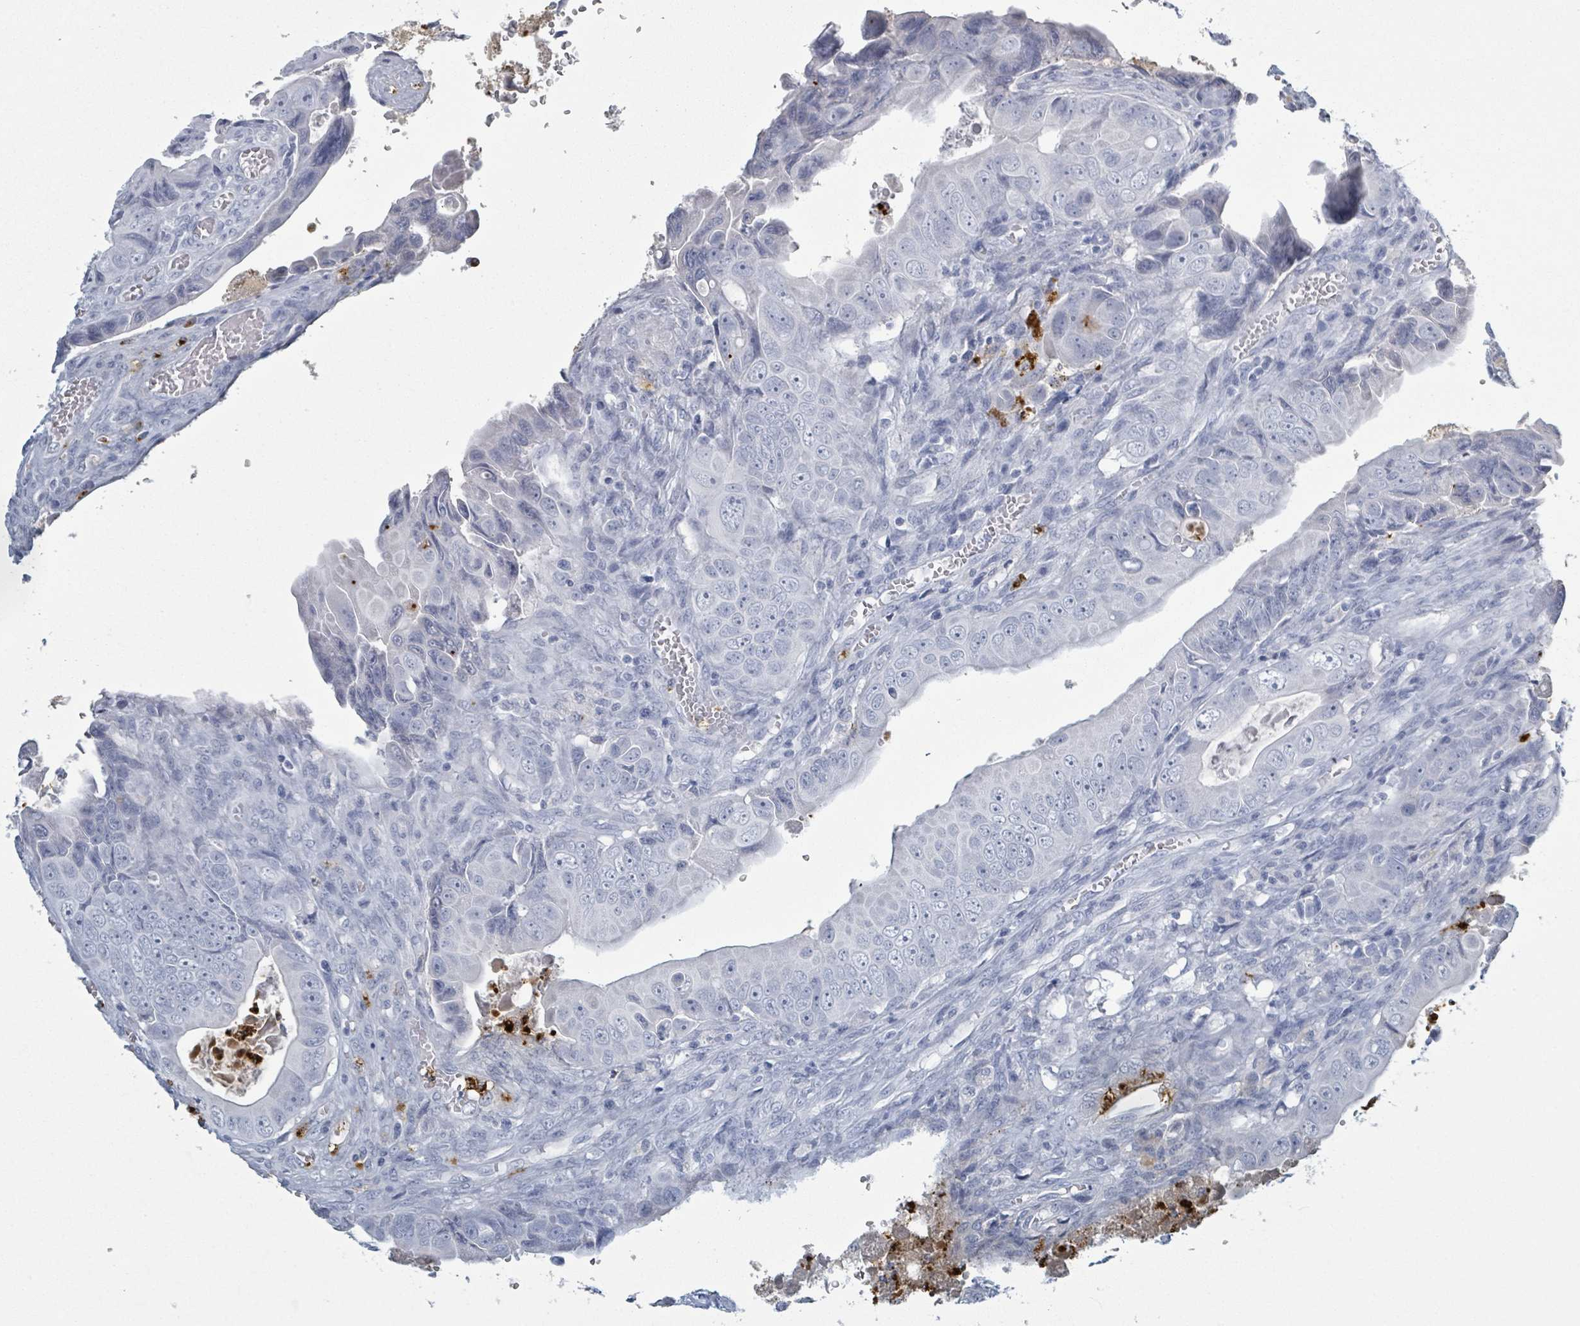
{"staining": {"intensity": "negative", "quantity": "none", "location": "none"}, "tissue": "colorectal cancer", "cell_type": "Tumor cells", "image_type": "cancer", "snomed": [{"axis": "morphology", "description": "Adenocarcinoma, NOS"}, {"axis": "topography", "description": "Rectum"}], "caption": "A micrograph of human colorectal cancer (adenocarcinoma) is negative for staining in tumor cells. (DAB immunohistochemistry with hematoxylin counter stain).", "gene": "DEFA4", "patient": {"sex": "female", "age": 78}}